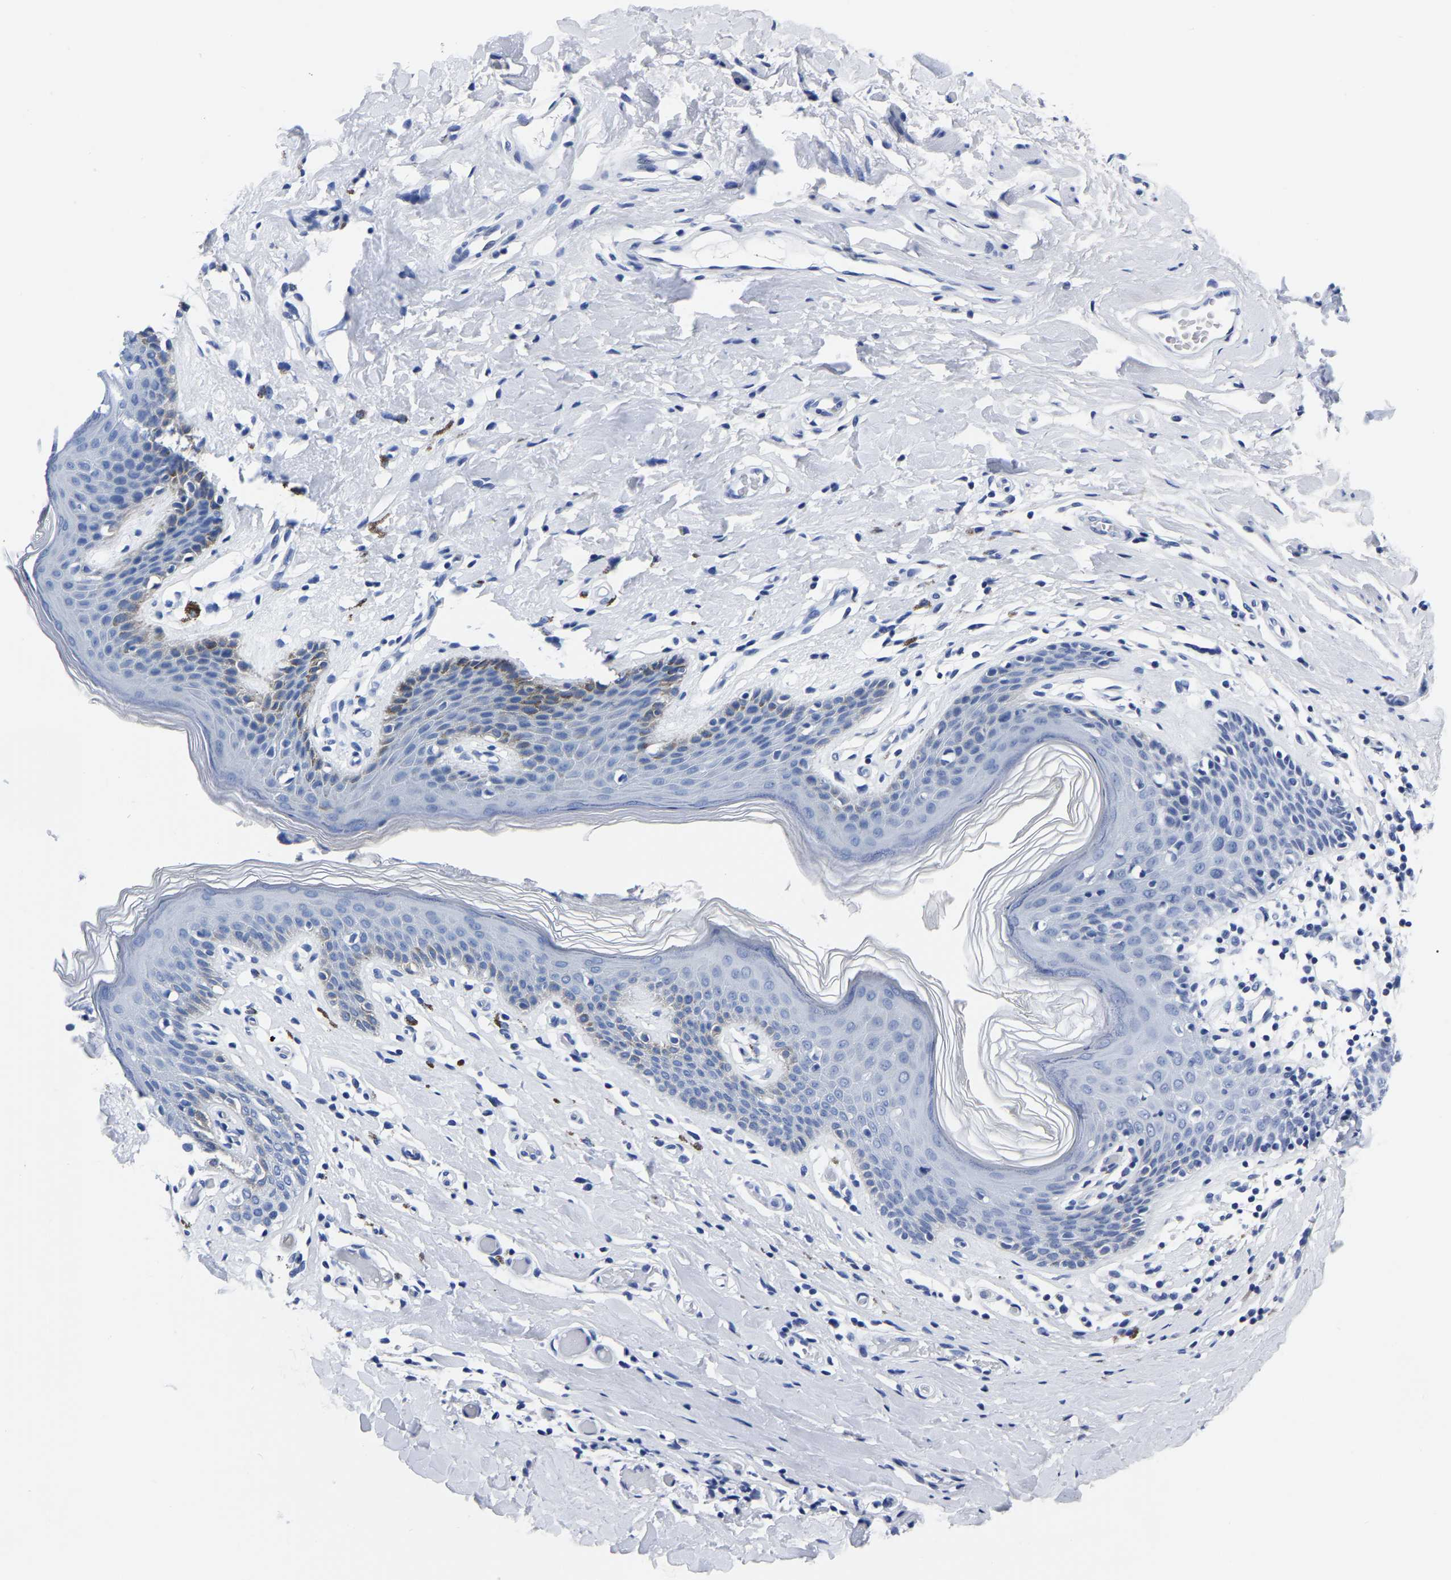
{"staining": {"intensity": "negative", "quantity": "none", "location": "none"}, "tissue": "skin", "cell_type": "Epidermal cells", "image_type": "normal", "snomed": [{"axis": "morphology", "description": "Normal tissue, NOS"}, {"axis": "topography", "description": "Vulva"}], "caption": "Image shows no protein staining in epidermal cells of benign skin.", "gene": "IMPG2", "patient": {"sex": "female", "age": 66}}